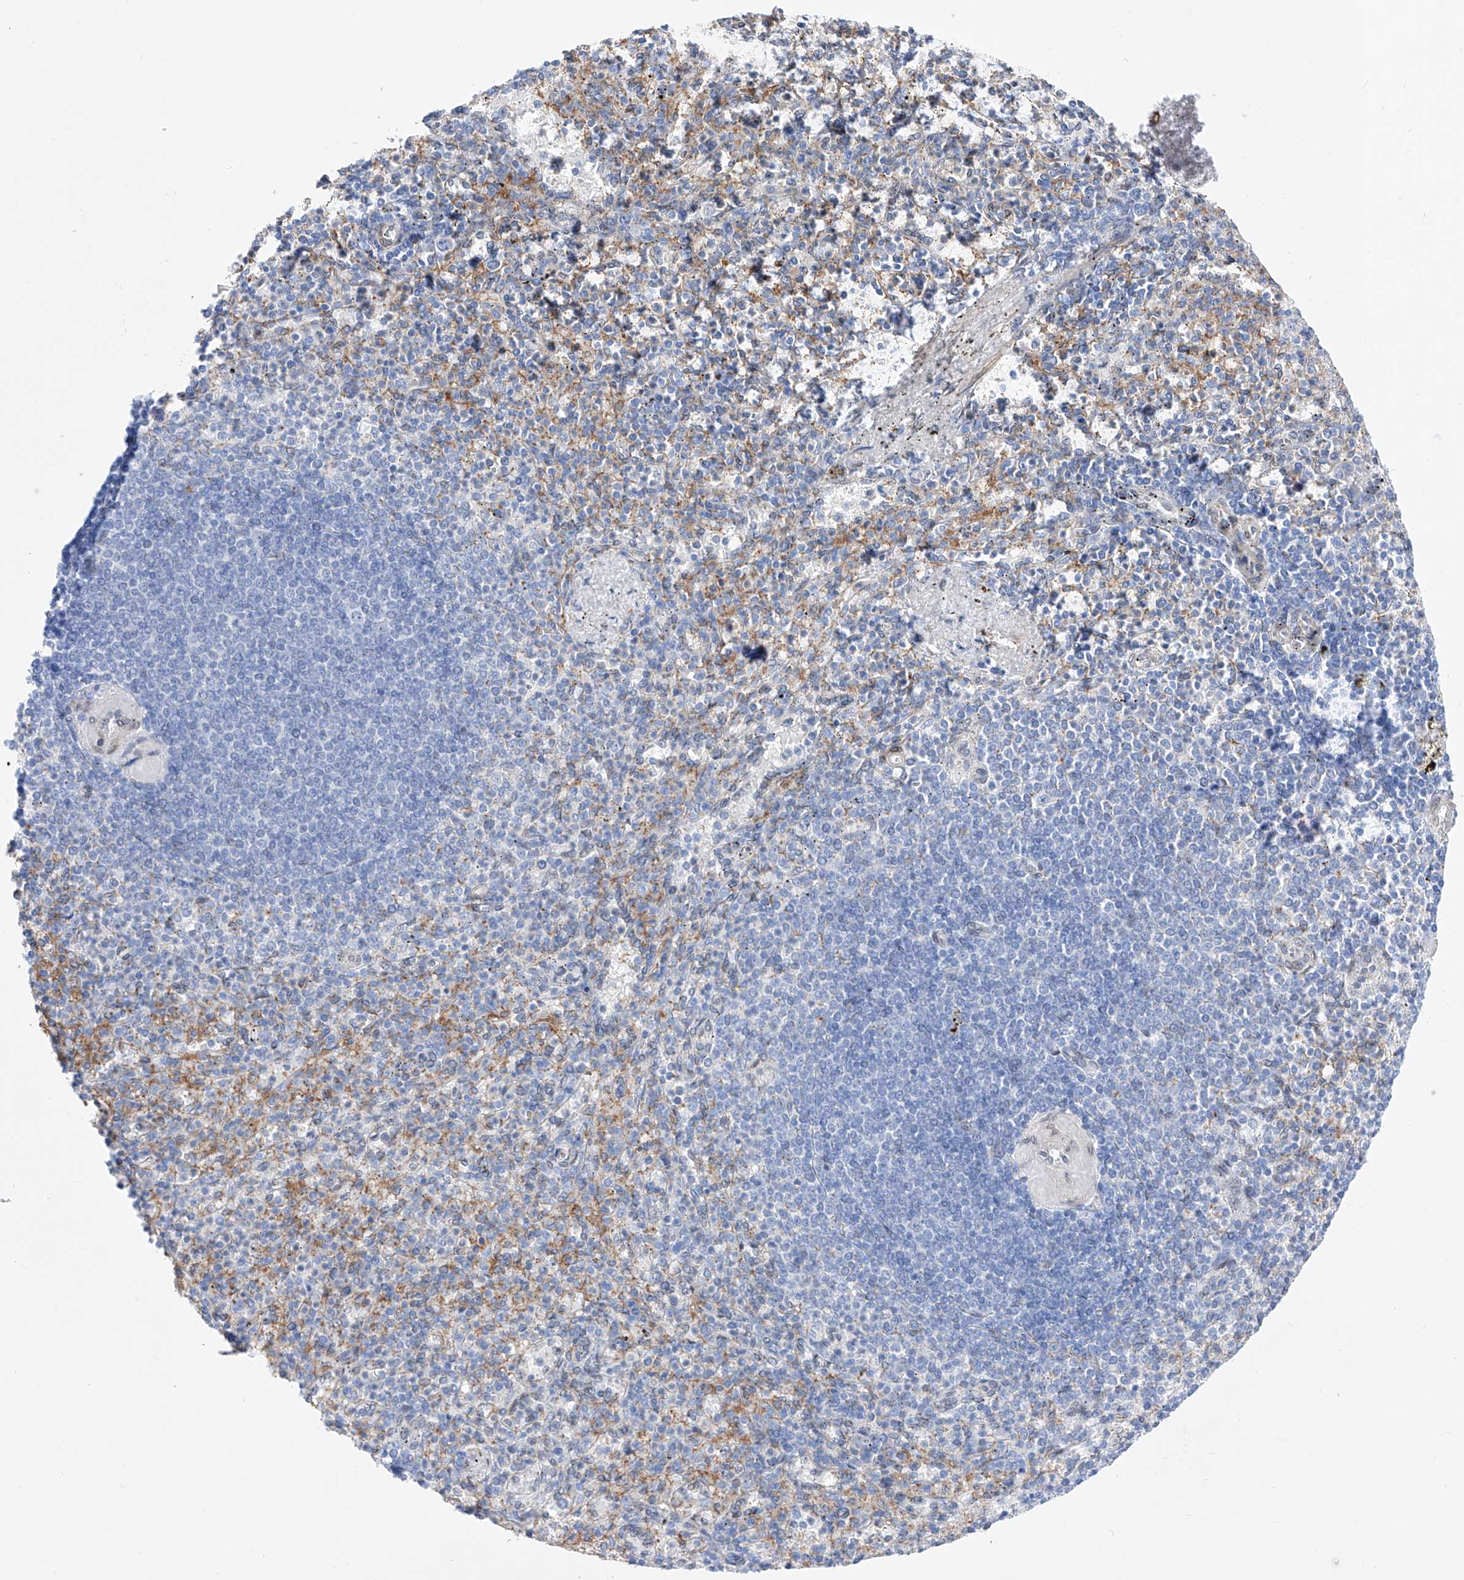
{"staining": {"intensity": "moderate", "quantity": "<25%", "location": "cytoplasmic/membranous"}, "tissue": "spleen", "cell_type": "Cells in red pulp", "image_type": "normal", "snomed": [{"axis": "morphology", "description": "Normal tissue, NOS"}, {"axis": "topography", "description": "Spleen"}], "caption": "IHC staining of normal spleen, which shows low levels of moderate cytoplasmic/membranous positivity in about <25% of cells in red pulp indicating moderate cytoplasmic/membranous protein expression. The staining was performed using DAB (3,3'-diaminobenzidine) (brown) for protein detection and nuclei were counterstained in hematoxylin (blue).", "gene": "LCLAT1", "patient": {"sex": "female", "age": 74}}